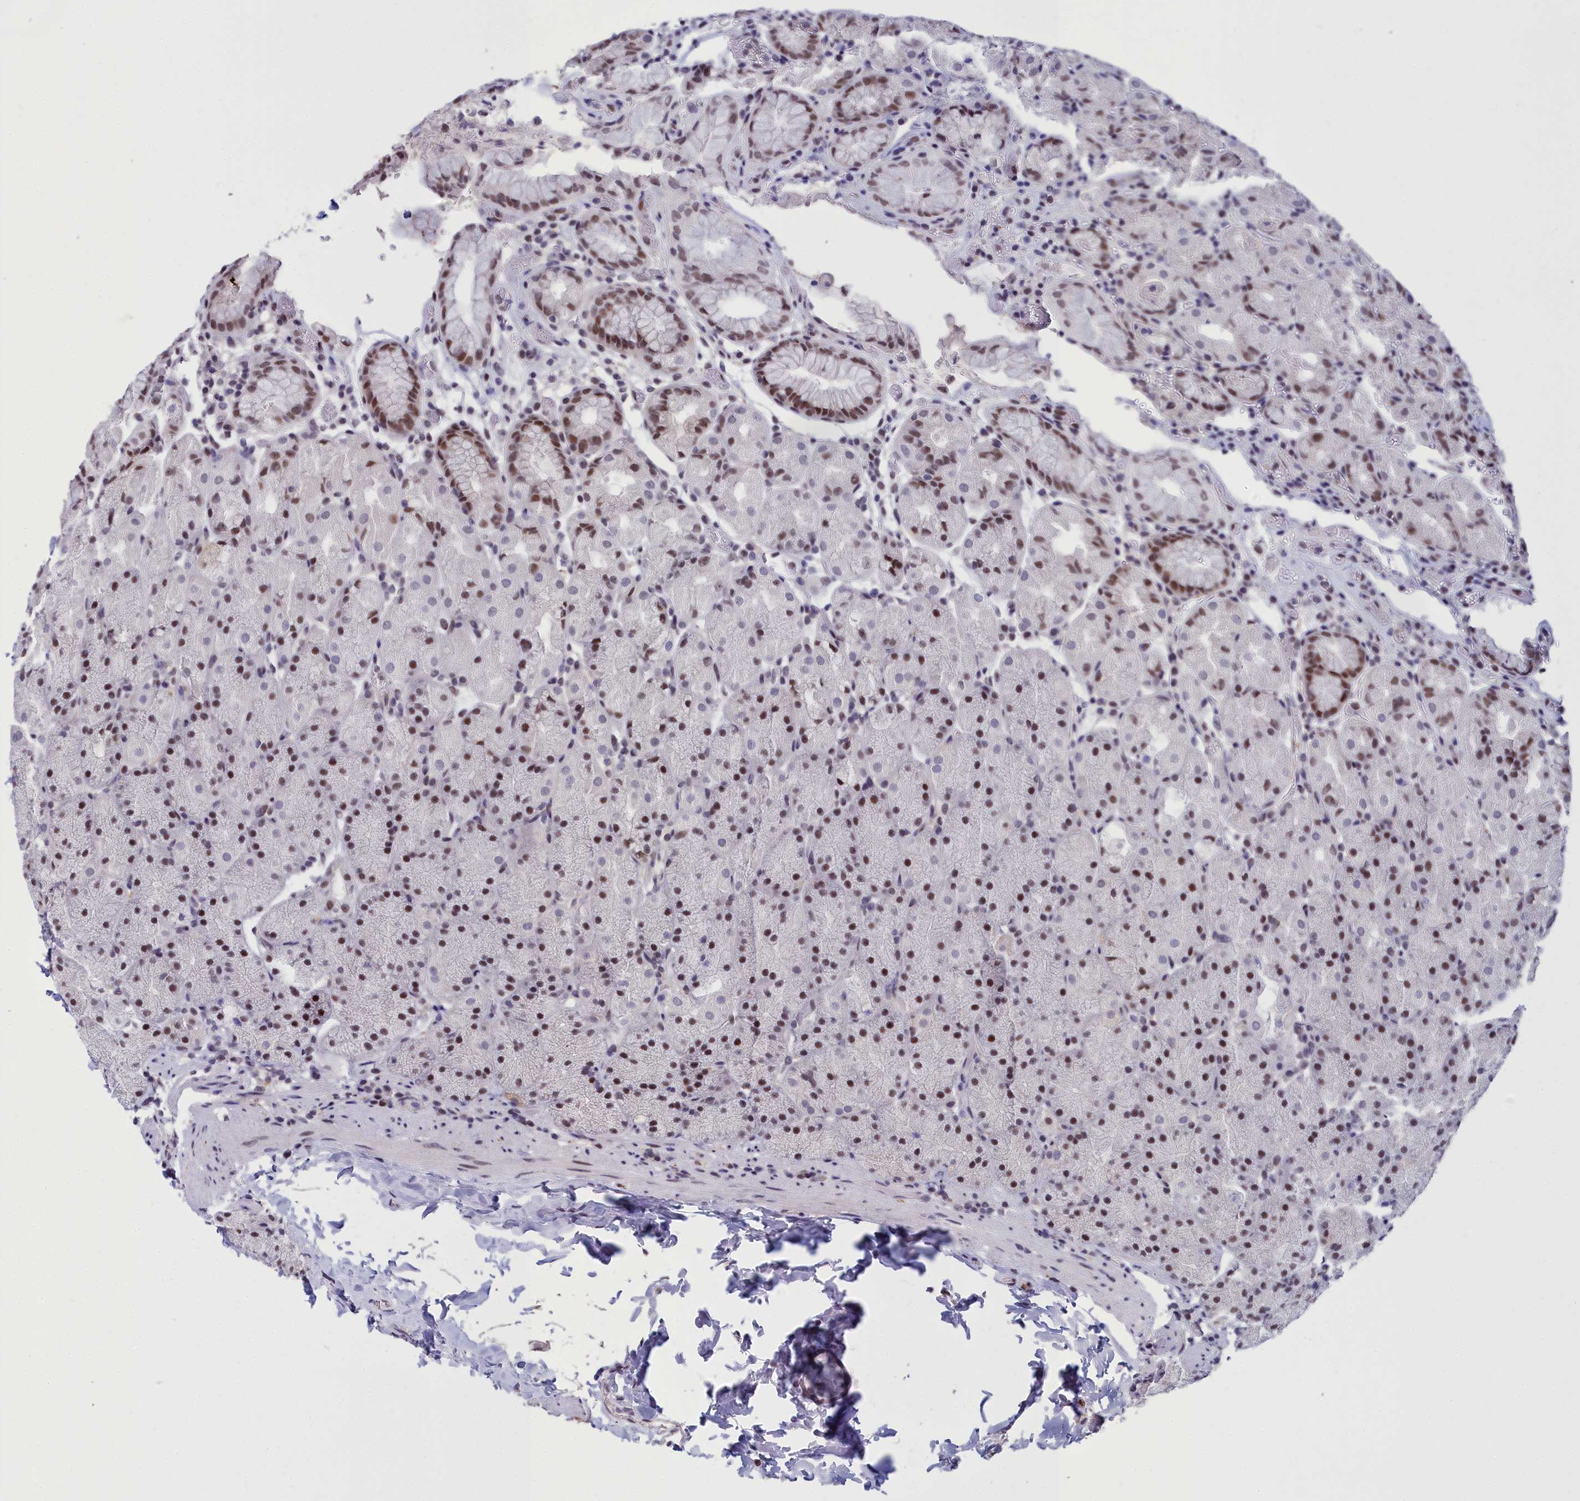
{"staining": {"intensity": "strong", "quantity": "25%-75%", "location": "nuclear"}, "tissue": "stomach", "cell_type": "Glandular cells", "image_type": "normal", "snomed": [{"axis": "morphology", "description": "Normal tissue, NOS"}, {"axis": "topography", "description": "Stomach, upper"}, {"axis": "topography", "description": "Stomach, lower"}], "caption": "IHC (DAB (3,3'-diaminobenzidine)) staining of benign human stomach displays strong nuclear protein staining in approximately 25%-75% of glandular cells.", "gene": "CCDC97", "patient": {"sex": "male", "age": 67}}